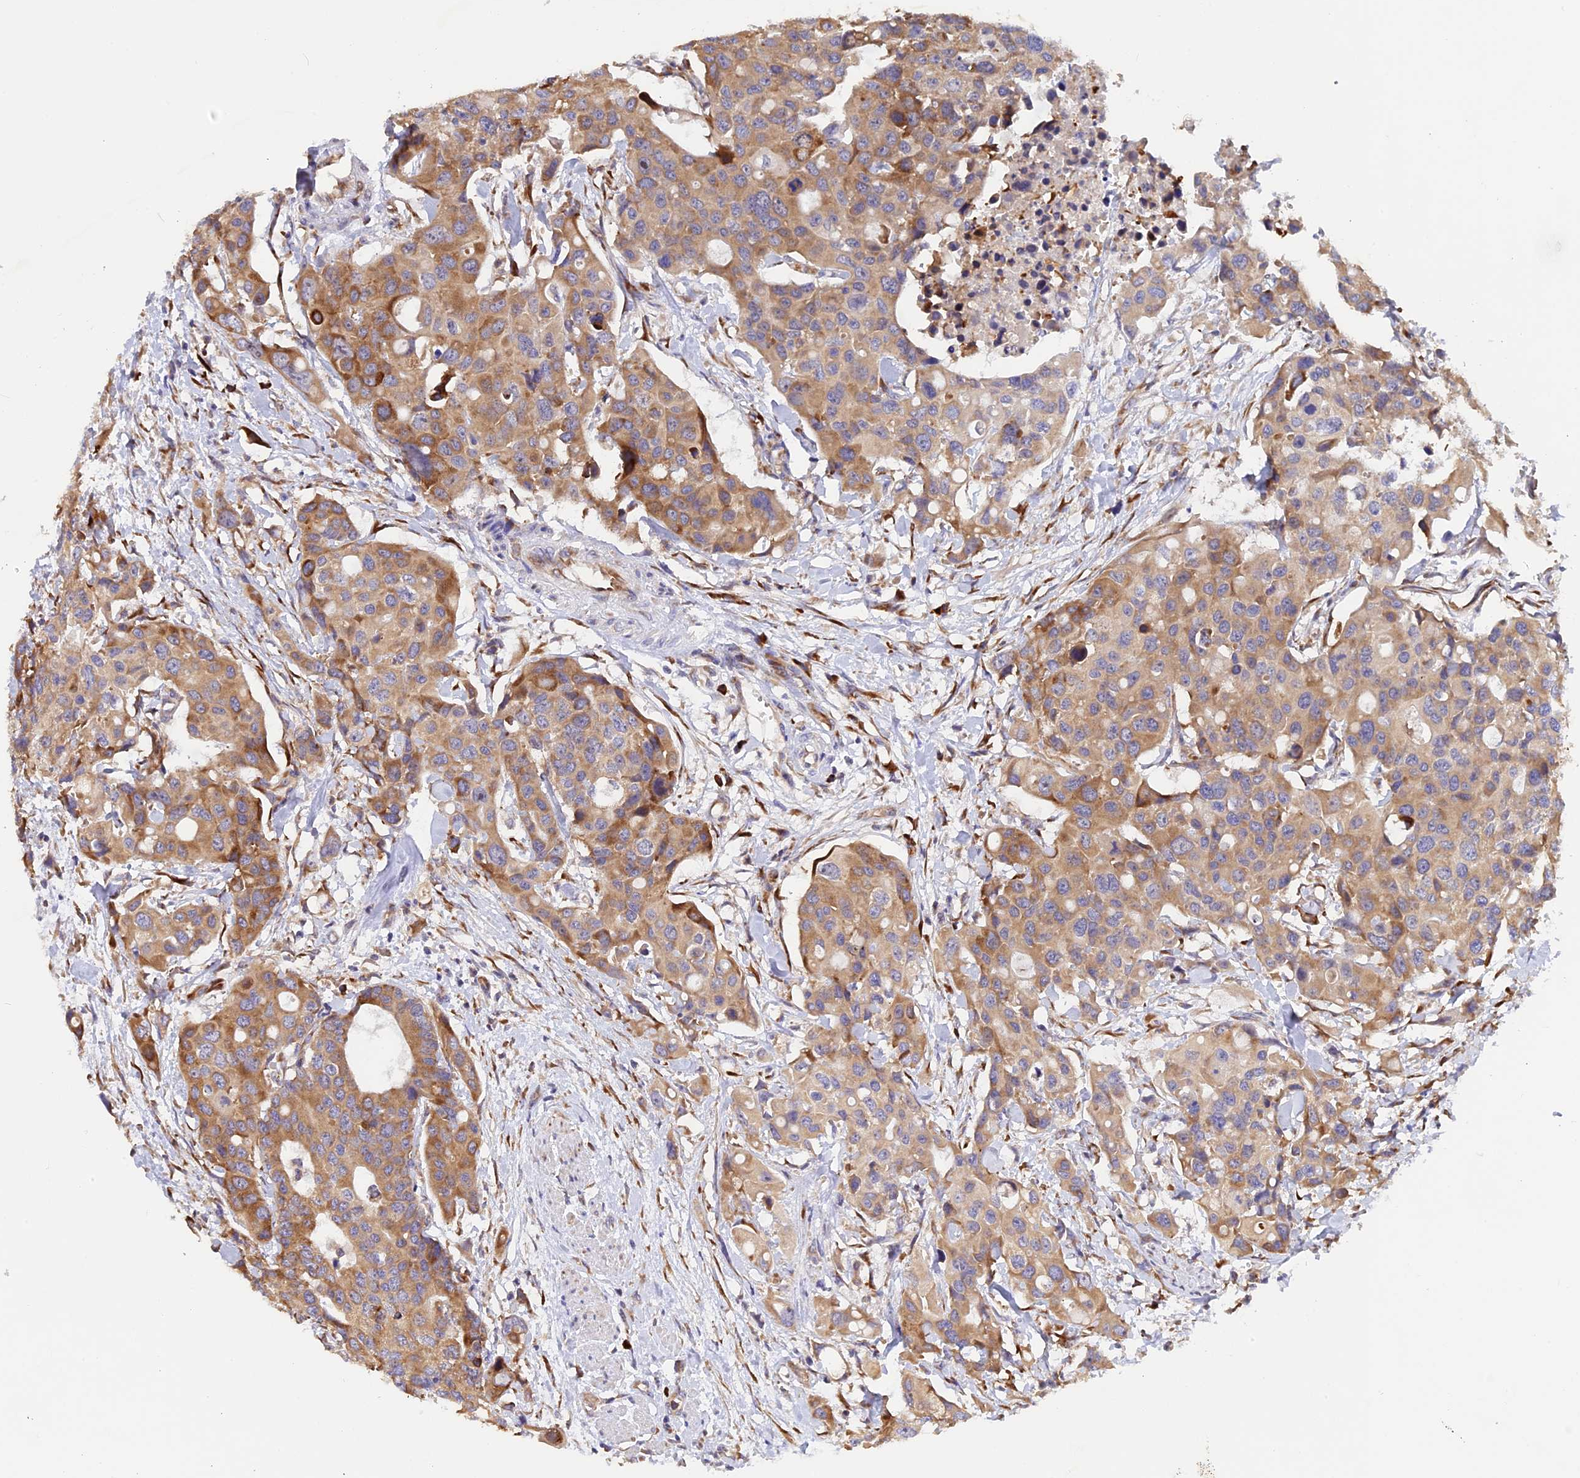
{"staining": {"intensity": "moderate", "quantity": ">75%", "location": "cytoplasmic/membranous"}, "tissue": "colorectal cancer", "cell_type": "Tumor cells", "image_type": "cancer", "snomed": [{"axis": "morphology", "description": "Adenocarcinoma, NOS"}, {"axis": "topography", "description": "Colon"}], "caption": "DAB immunohistochemical staining of human colorectal adenocarcinoma demonstrates moderate cytoplasmic/membranous protein expression in about >75% of tumor cells.", "gene": "GNPTAB", "patient": {"sex": "male", "age": 77}}